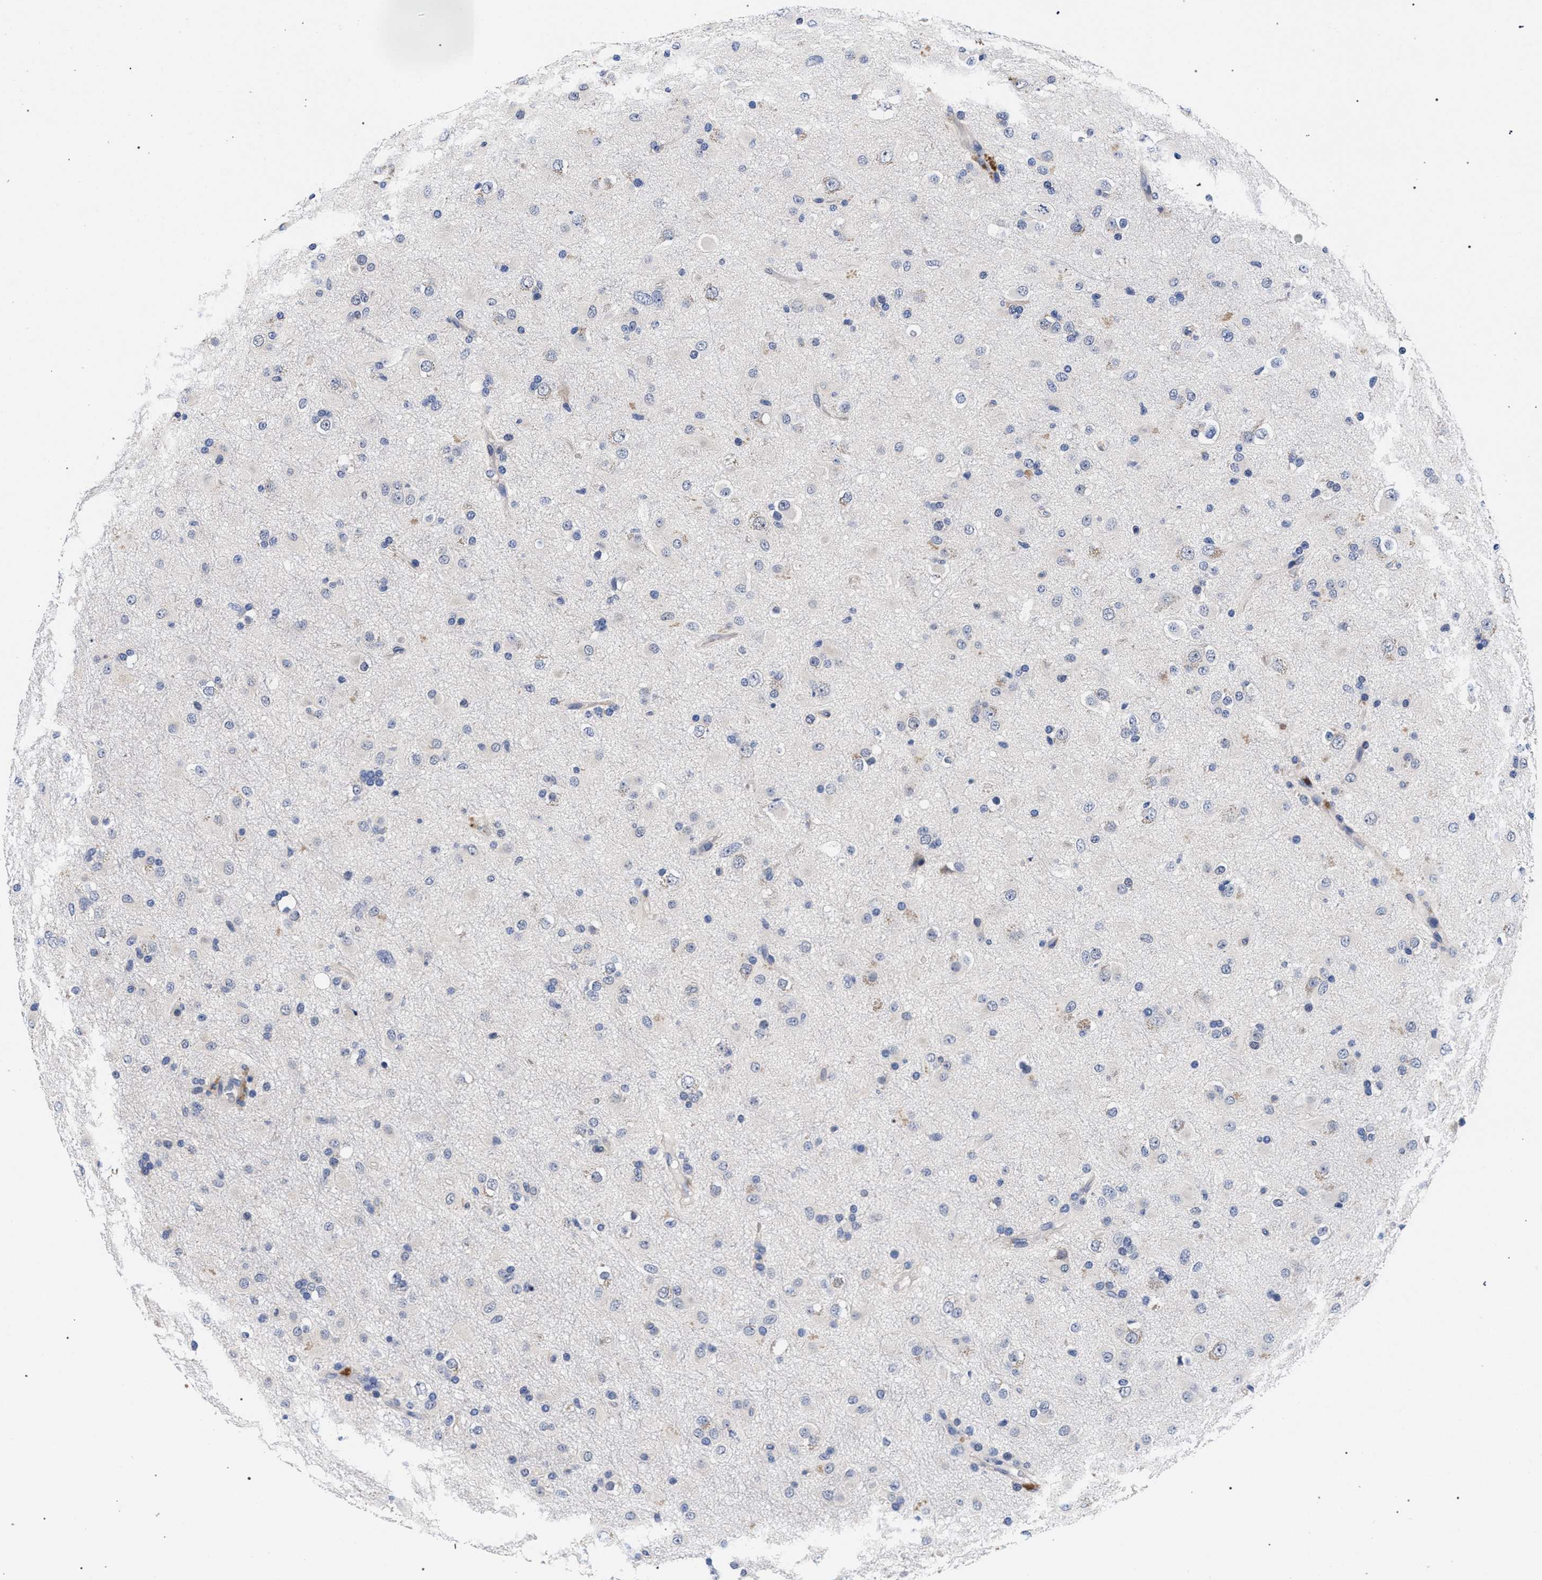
{"staining": {"intensity": "negative", "quantity": "none", "location": "none"}, "tissue": "glioma", "cell_type": "Tumor cells", "image_type": "cancer", "snomed": [{"axis": "morphology", "description": "Glioma, malignant, Low grade"}, {"axis": "topography", "description": "Brain"}], "caption": "An IHC histopathology image of glioma is shown. There is no staining in tumor cells of glioma. Brightfield microscopy of immunohistochemistry (IHC) stained with DAB (brown) and hematoxylin (blue), captured at high magnification.", "gene": "RBM33", "patient": {"sex": "male", "age": 65}}